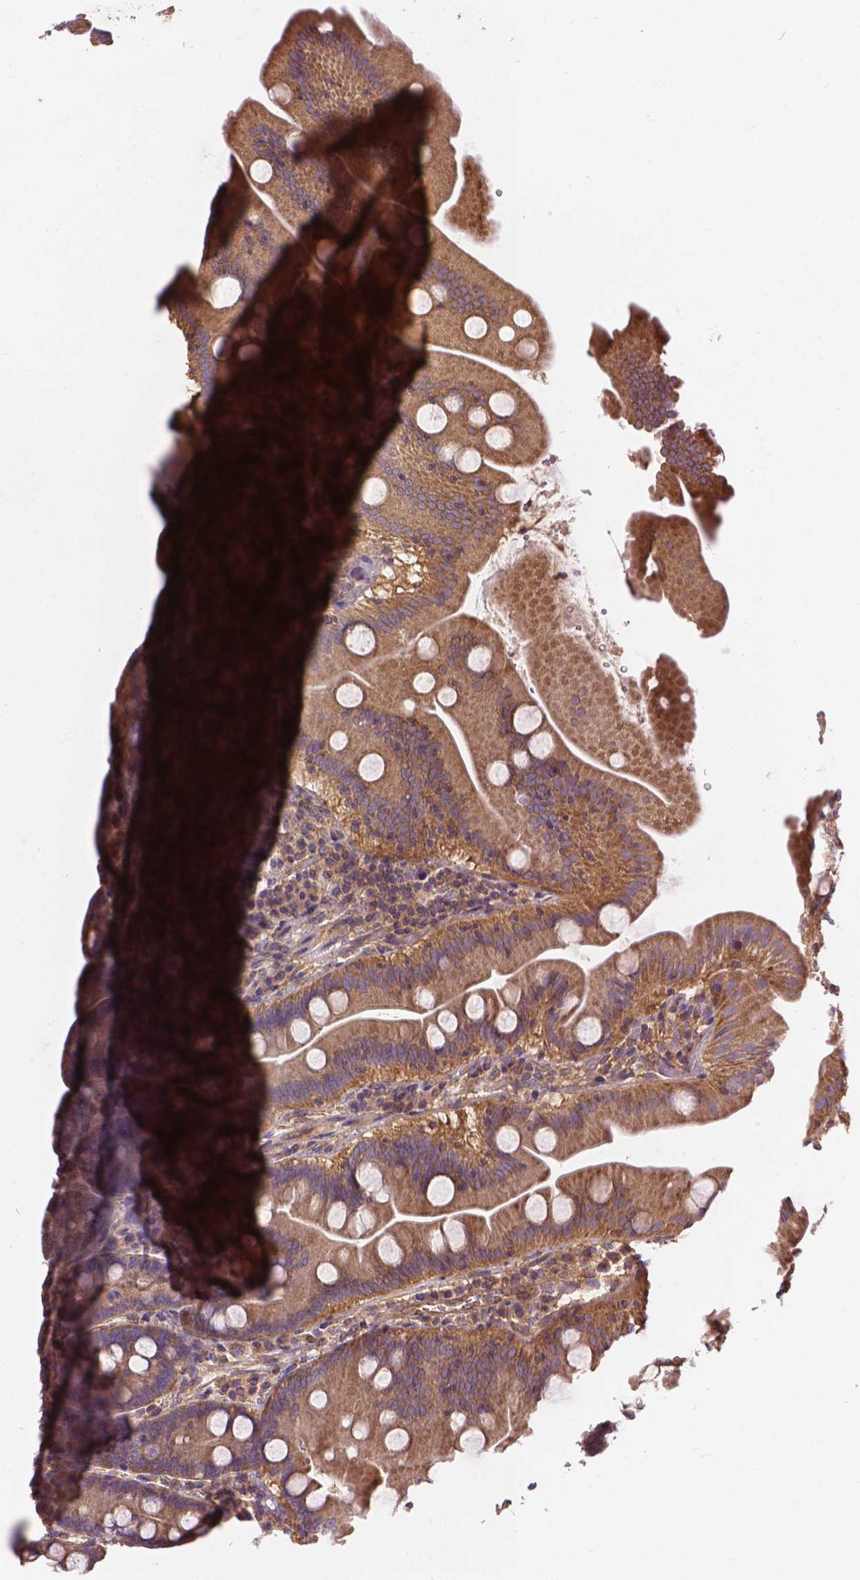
{"staining": {"intensity": "moderate", "quantity": ">75%", "location": "cytoplasmic/membranous"}, "tissue": "small intestine", "cell_type": "Glandular cells", "image_type": "normal", "snomed": [{"axis": "morphology", "description": "Normal tissue, NOS"}, {"axis": "topography", "description": "Small intestine"}], "caption": "Protein staining of normal small intestine displays moderate cytoplasmic/membranous expression in approximately >75% of glandular cells. The staining was performed using DAB, with brown indicating positive protein expression. Nuclei are stained blue with hematoxylin.", "gene": "MZT1", "patient": {"sex": "male", "age": 37}}